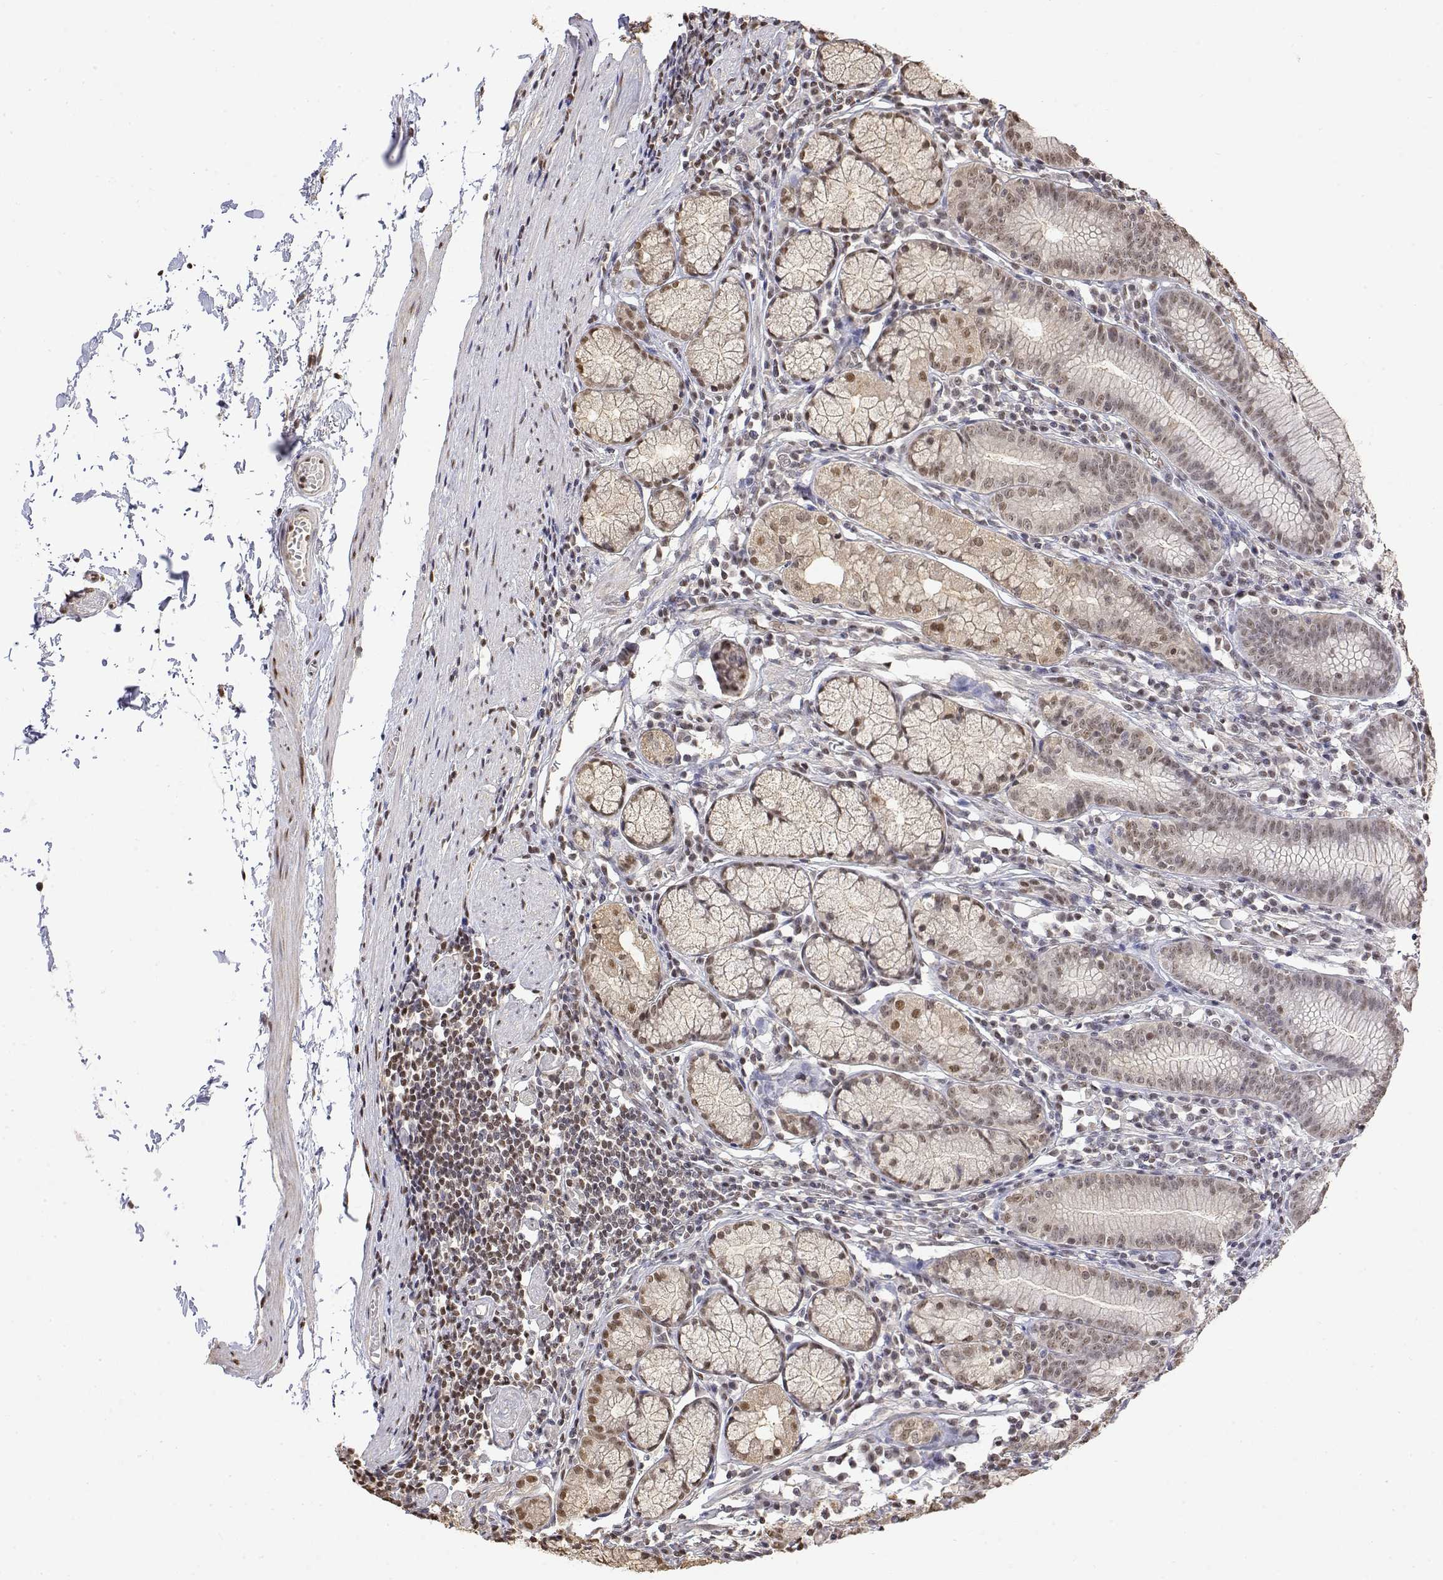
{"staining": {"intensity": "moderate", "quantity": "25%-75%", "location": "nuclear"}, "tissue": "stomach", "cell_type": "Glandular cells", "image_type": "normal", "snomed": [{"axis": "morphology", "description": "Normal tissue, NOS"}, {"axis": "topography", "description": "Stomach"}], "caption": "High-magnification brightfield microscopy of benign stomach stained with DAB (brown) and counterstained with hematoxylin (blue). glandular cells exhibit moderate nuclear staining is present in approximately25%-75% of cells. (Brightfield microscopy of DAB IHC at high magnification).", "gene": "TPI1", "patient": {"sex": "male", "age": 55}}